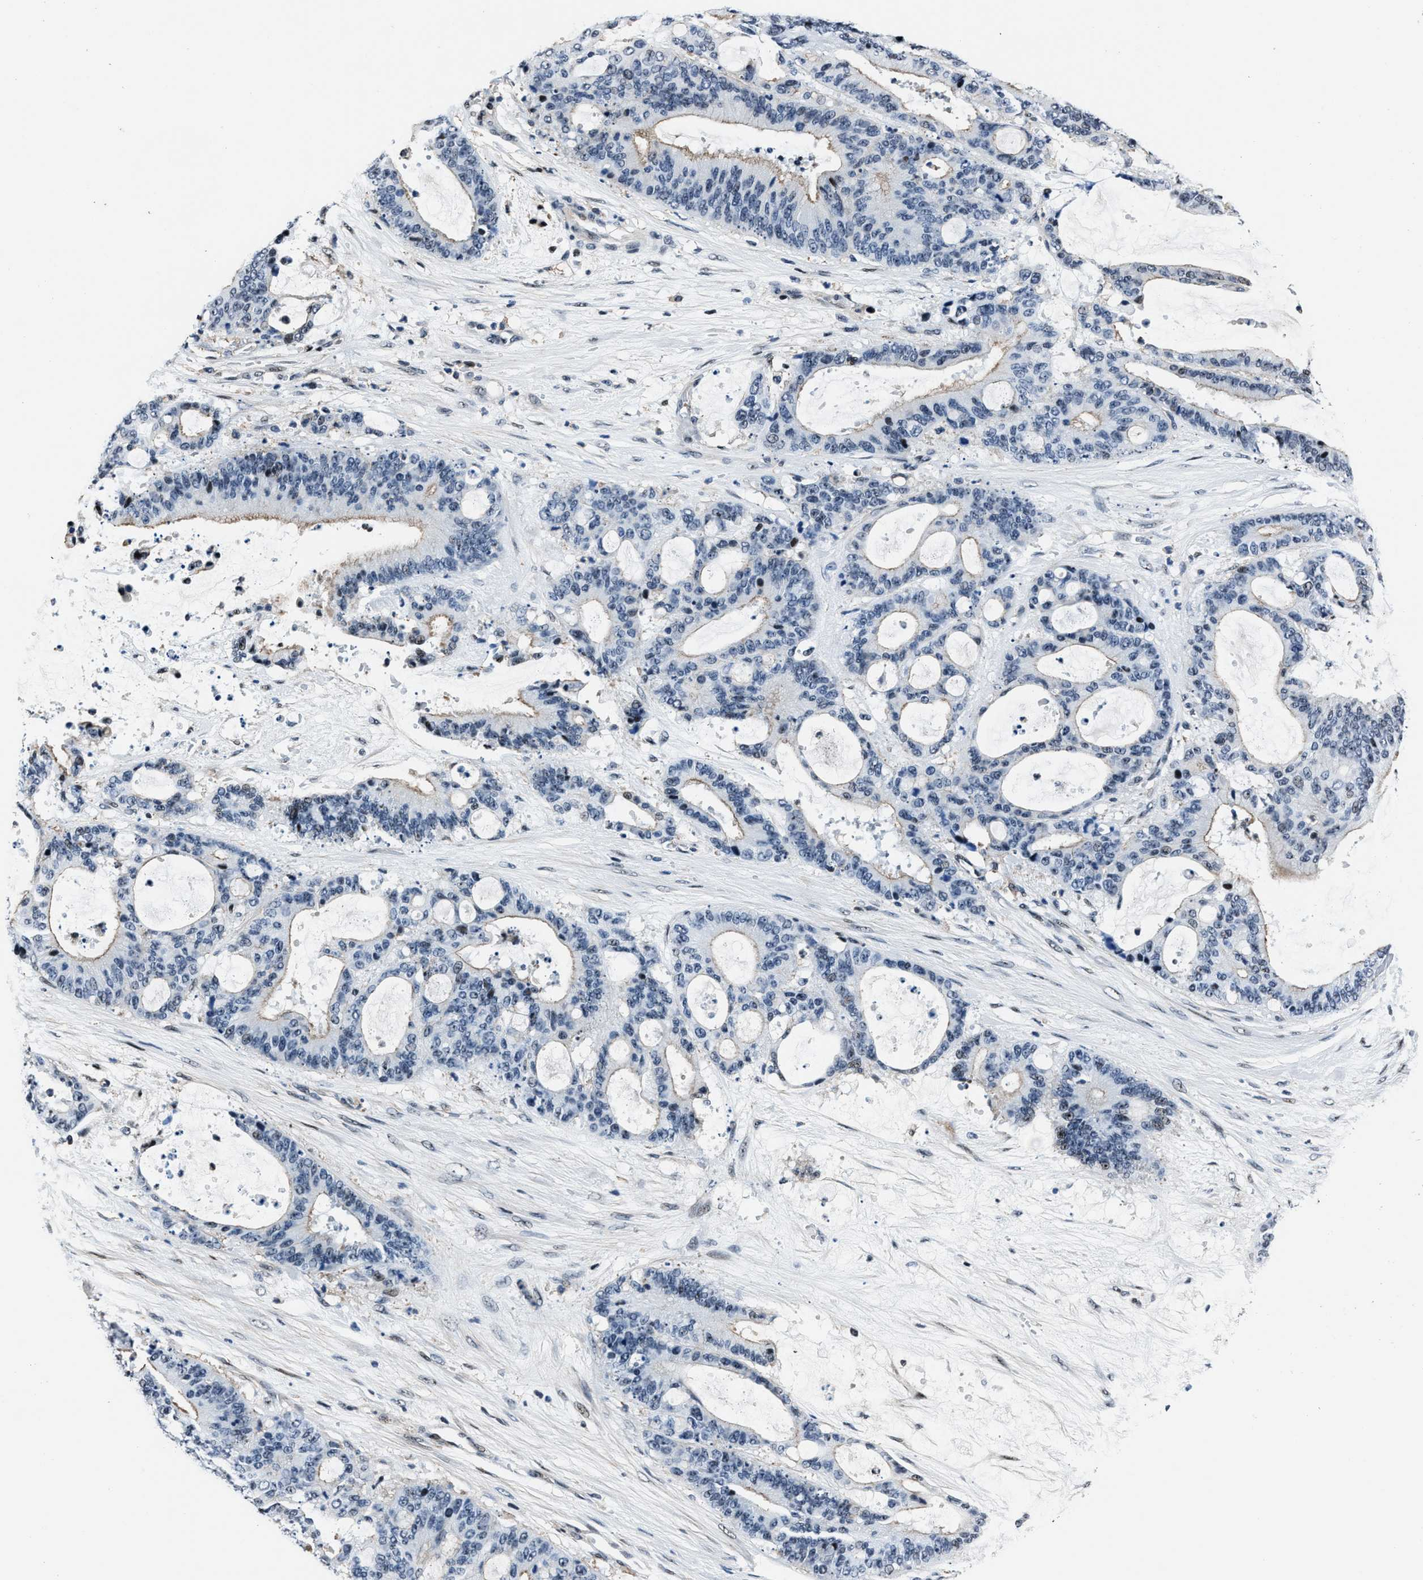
{"staining": {"intensity": "negative", "quantity": "none", "location": "none"}, "tissue": "liver cancer", "cell_type": "Tumor cells", "image_type": "cancer", "snomed": [{"axis": "morphology", "description": "Normal tissue, NOS"}, {"axis": "morphology", "description": "Cholangiocarcinoma"}, {"axis": "topography", "description": "Liver"}, {"axis": "topography", "description": "Peripheral nerve tissue"}], "caption": "Immunohistochemistry (IHC) of liver cancer (cholangiocarcinoma) exhibits no expression in tumor cells.", "gene": "PPIE", "patient": {"sex": "female", "age": 73}}